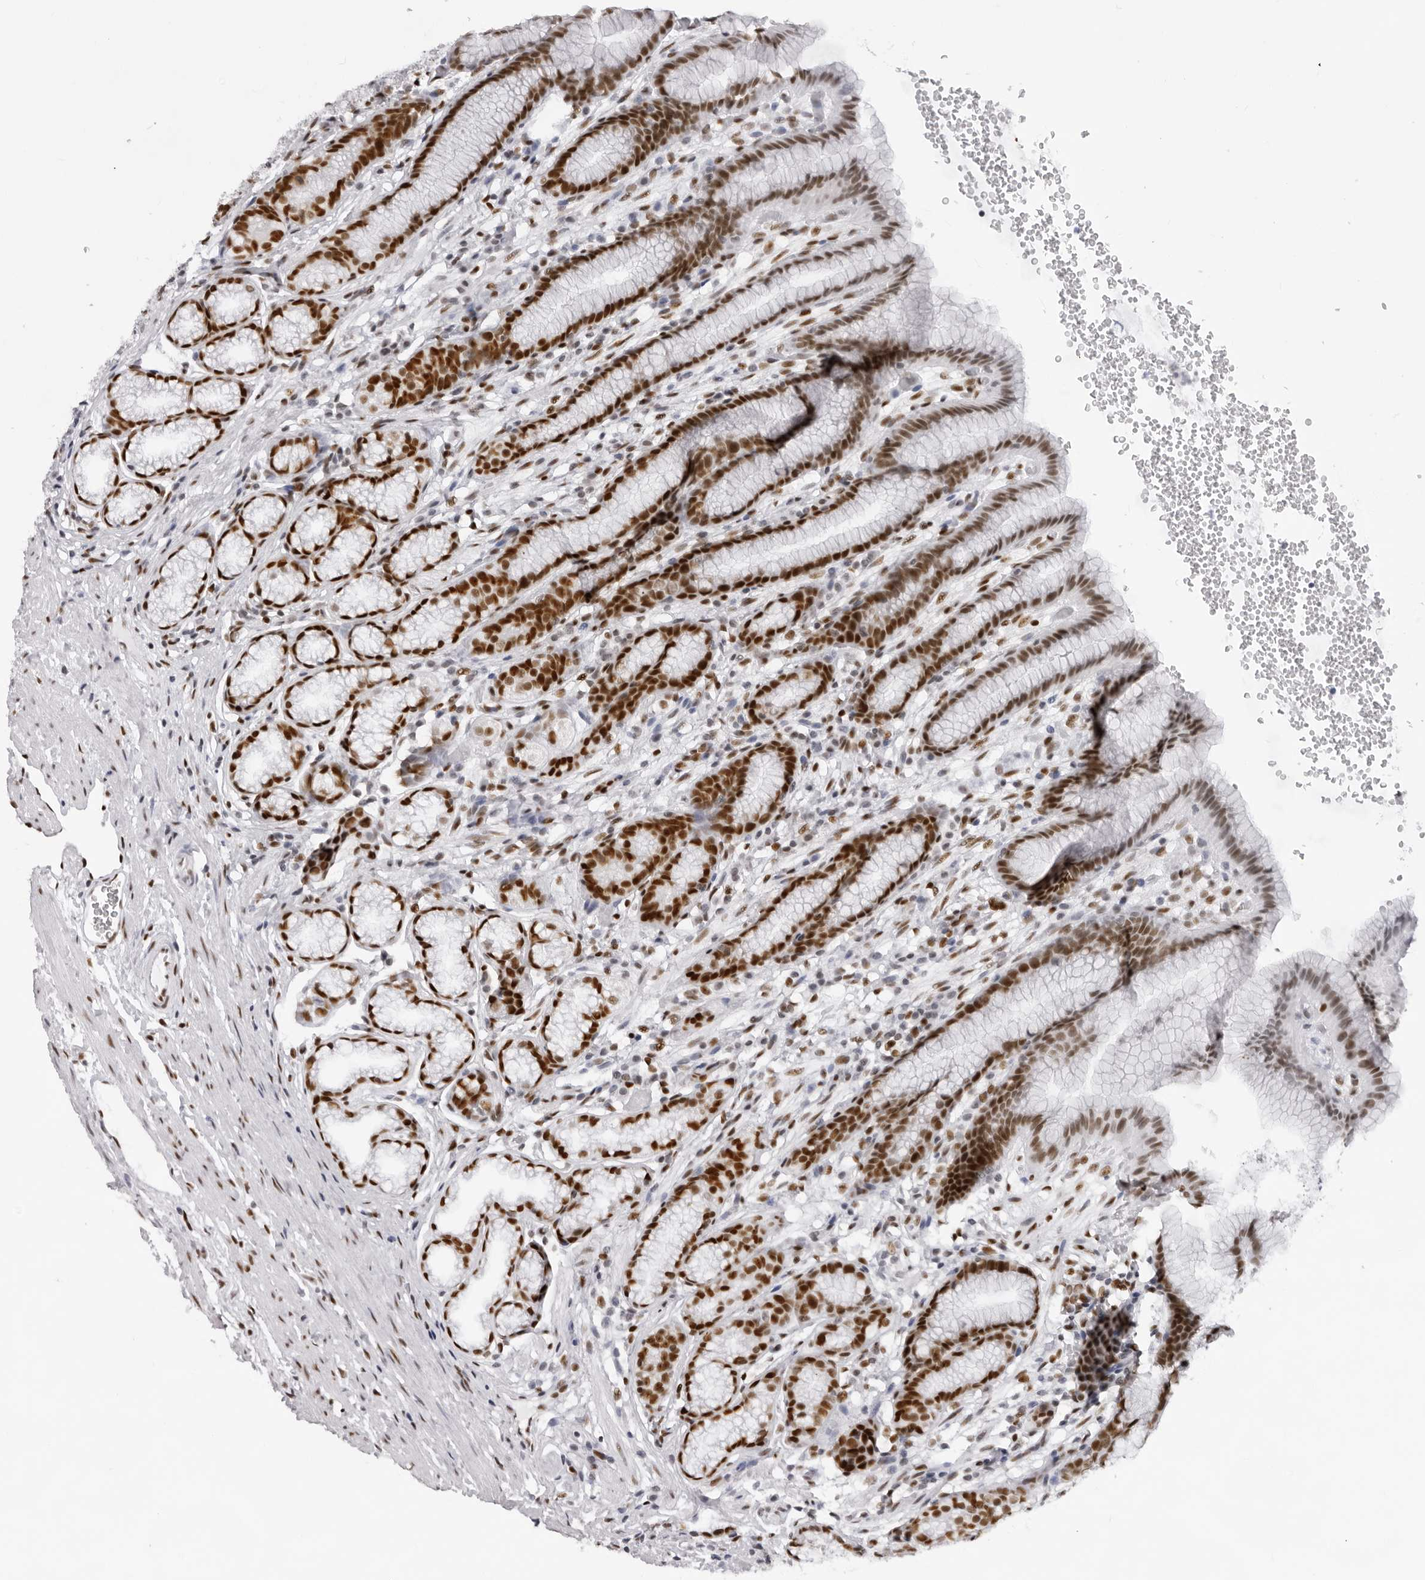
{"staining": {"intensity": "strong", "quantity": "25%-75%", "location": "nuclear"}, "tissue": "stomach", "cell_type": "Glandular cells", "image_type": "normal", "snomed": [{"axis": "morphology", "description": "Normal tissue, NOS"}, {"axis": "topography", "description": "Stomach"}], "caption": "Immunohistochemical staining of unremarkable human stomach displays high levels of strong nuclear expression in about 25%-75% of glandular cells. (Stains: DAB in brown, nuclei in blue, Microscopy: brightfield microscopy at high magnification).", "gene": "IRF2BP2", "patient": {"sex": "male", "age": 42}}